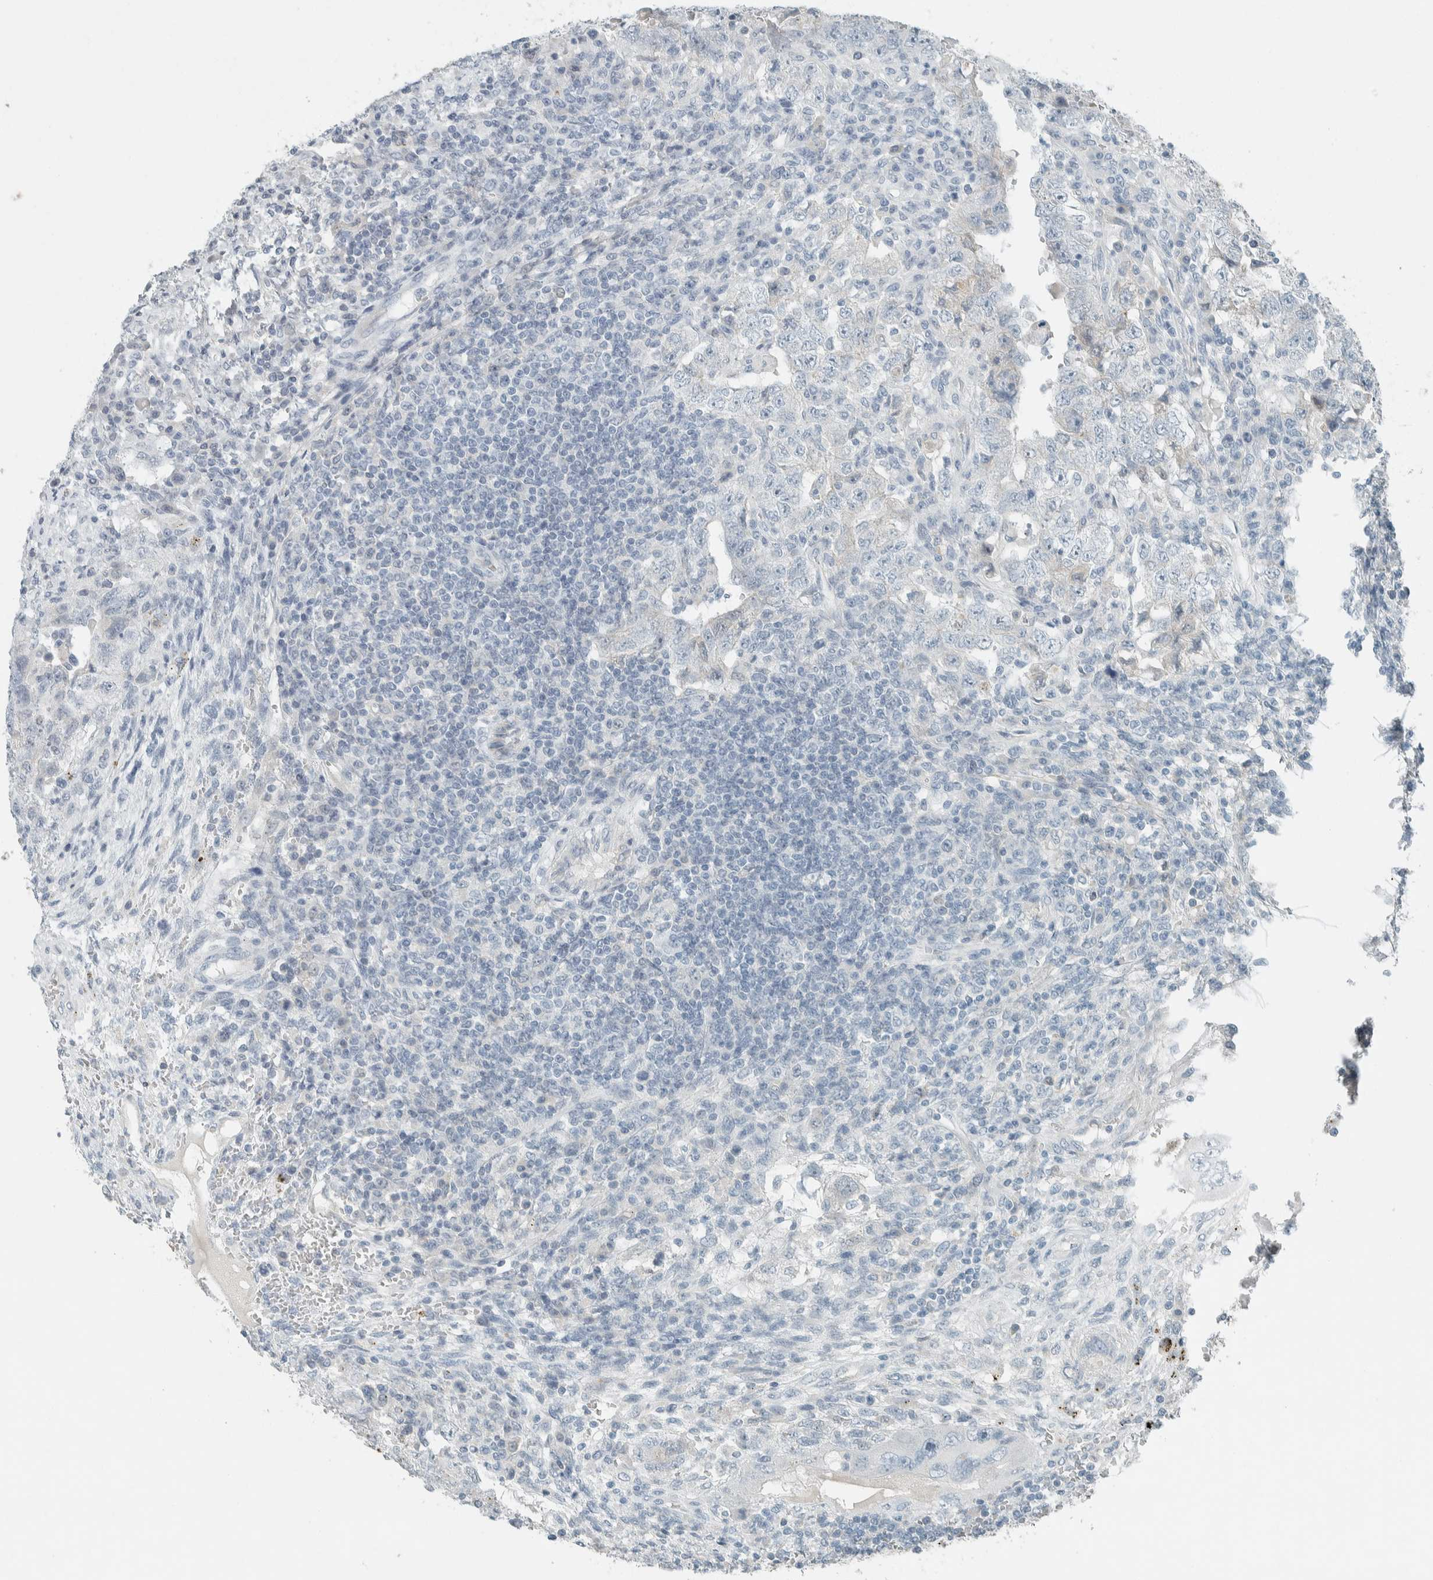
{"staining": {"intensity": "negative", "quantity": "none", "location": "none"}, "tissue": "testis cancer", "cell_type": "Tumor cells", "image_type": "cancer", "snomed": [{"axis": "morphology", "description": "Carcinoma, Embryonal, NOS"}, {"axis": "topography", "description": "Testis"}], "caption": "The photomicrograph displays no significant expression in tumor cells of testis cancer (embryonal carcinoma).", "gene": "CERCAM", "patient": {"sex": "male", "age": 26}}